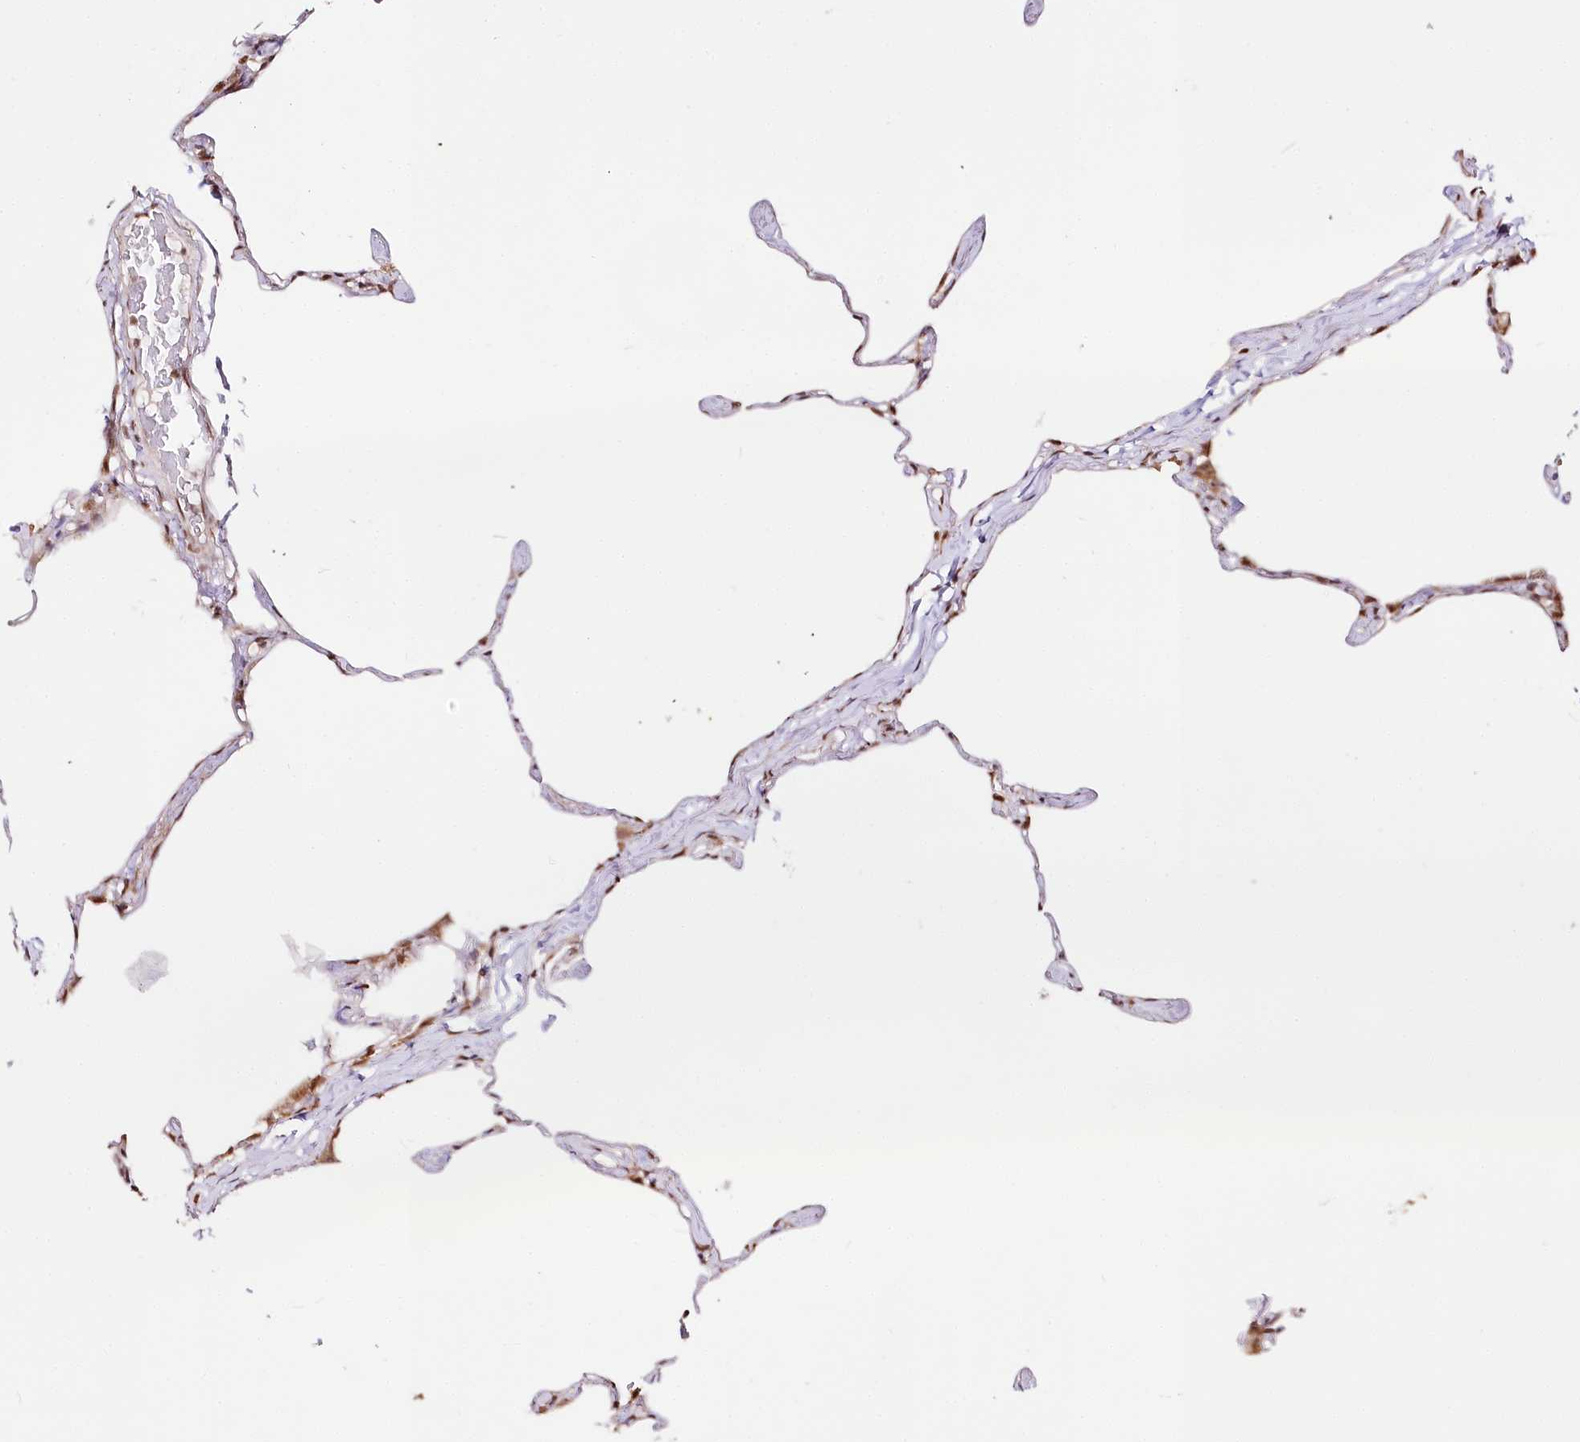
{"staining": {"intensity": "moderate", "quantity": "<25%", "location": "cytoplasmic/membranous"}, "tissue": "lung", "cell_type": "Alveolar cells", "image_type": "normal", "snomed": [{"axis": "morphology", "description": "Normal tissue, NOS"}, {"axis": "topography", "description": "Lung"}], "caption": "DAB (3,3'-diaminobenzidine) immunohistochemical staining of unremarkable lung exhibits moderate cytoplasmic/membranous protein expression in about <25% of alveolar cells. The staining was performed using DAB (3,3'-diaminobenzidine), with brown indicating positive protein expression. Nuclei are stained blue with hematoxylin.", "gene": "CNPY2", "patient": {"sex": "male", "age": 65}}